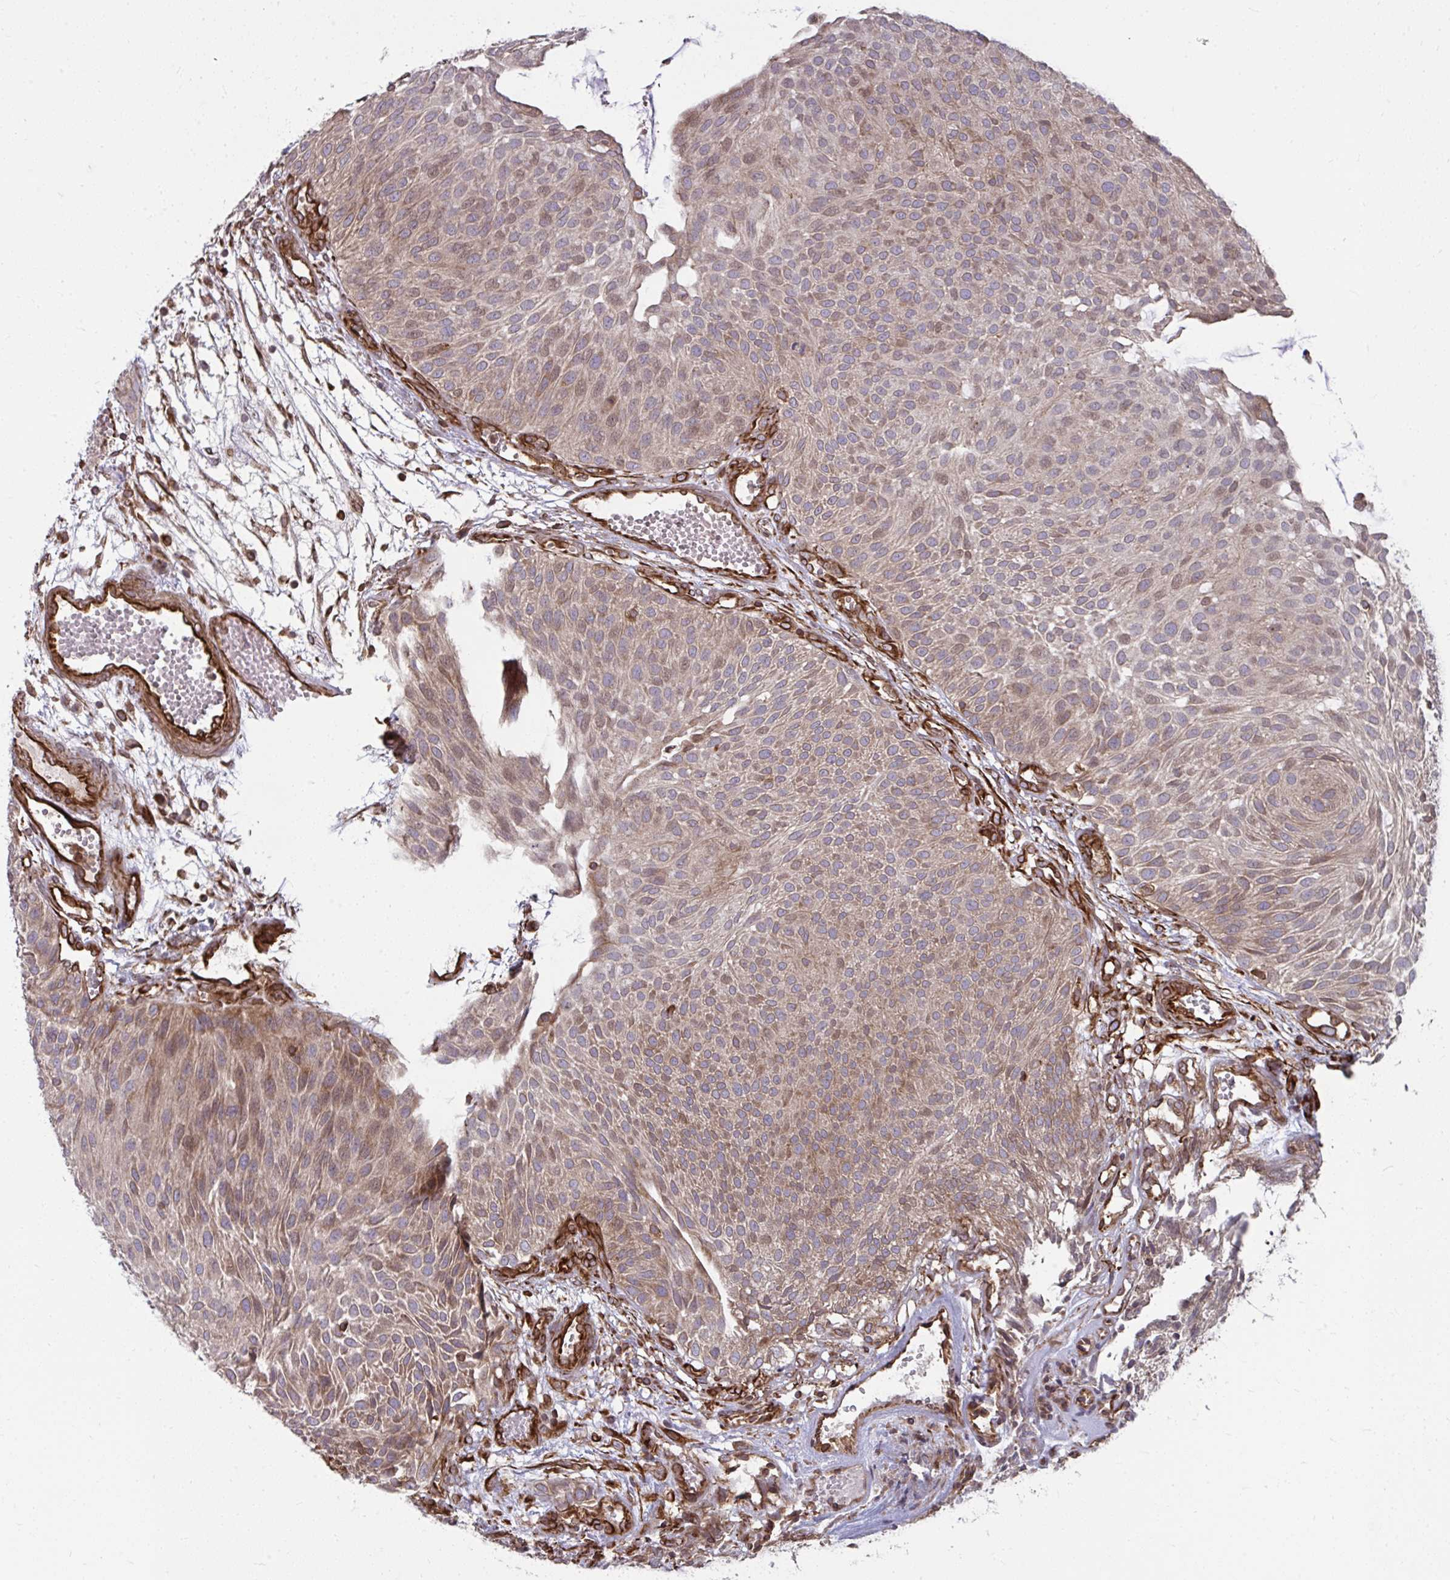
{"staining": {"intensity": "weak", "quantity": "25%-75%", "location": "cytoplasmic/membranous"}, "tissue": "urothelial cancer", "cell_type": "Tumor cells", "image_type": "cancer", "snomed": [{"axis": "morphology", "description": "Urothelial carcinoma, NOS"}, {"axis": "topography", "description": "Urinary bladder"}], "caption": "Transitional cell carcinoma was stained to show a protein in brown. There is low levels of weak cytoplasmic/membranous staining in about 25%-75% of tumor cells.", "gene": "STIM2", "patient": {"sex": "male", "age": 84}}